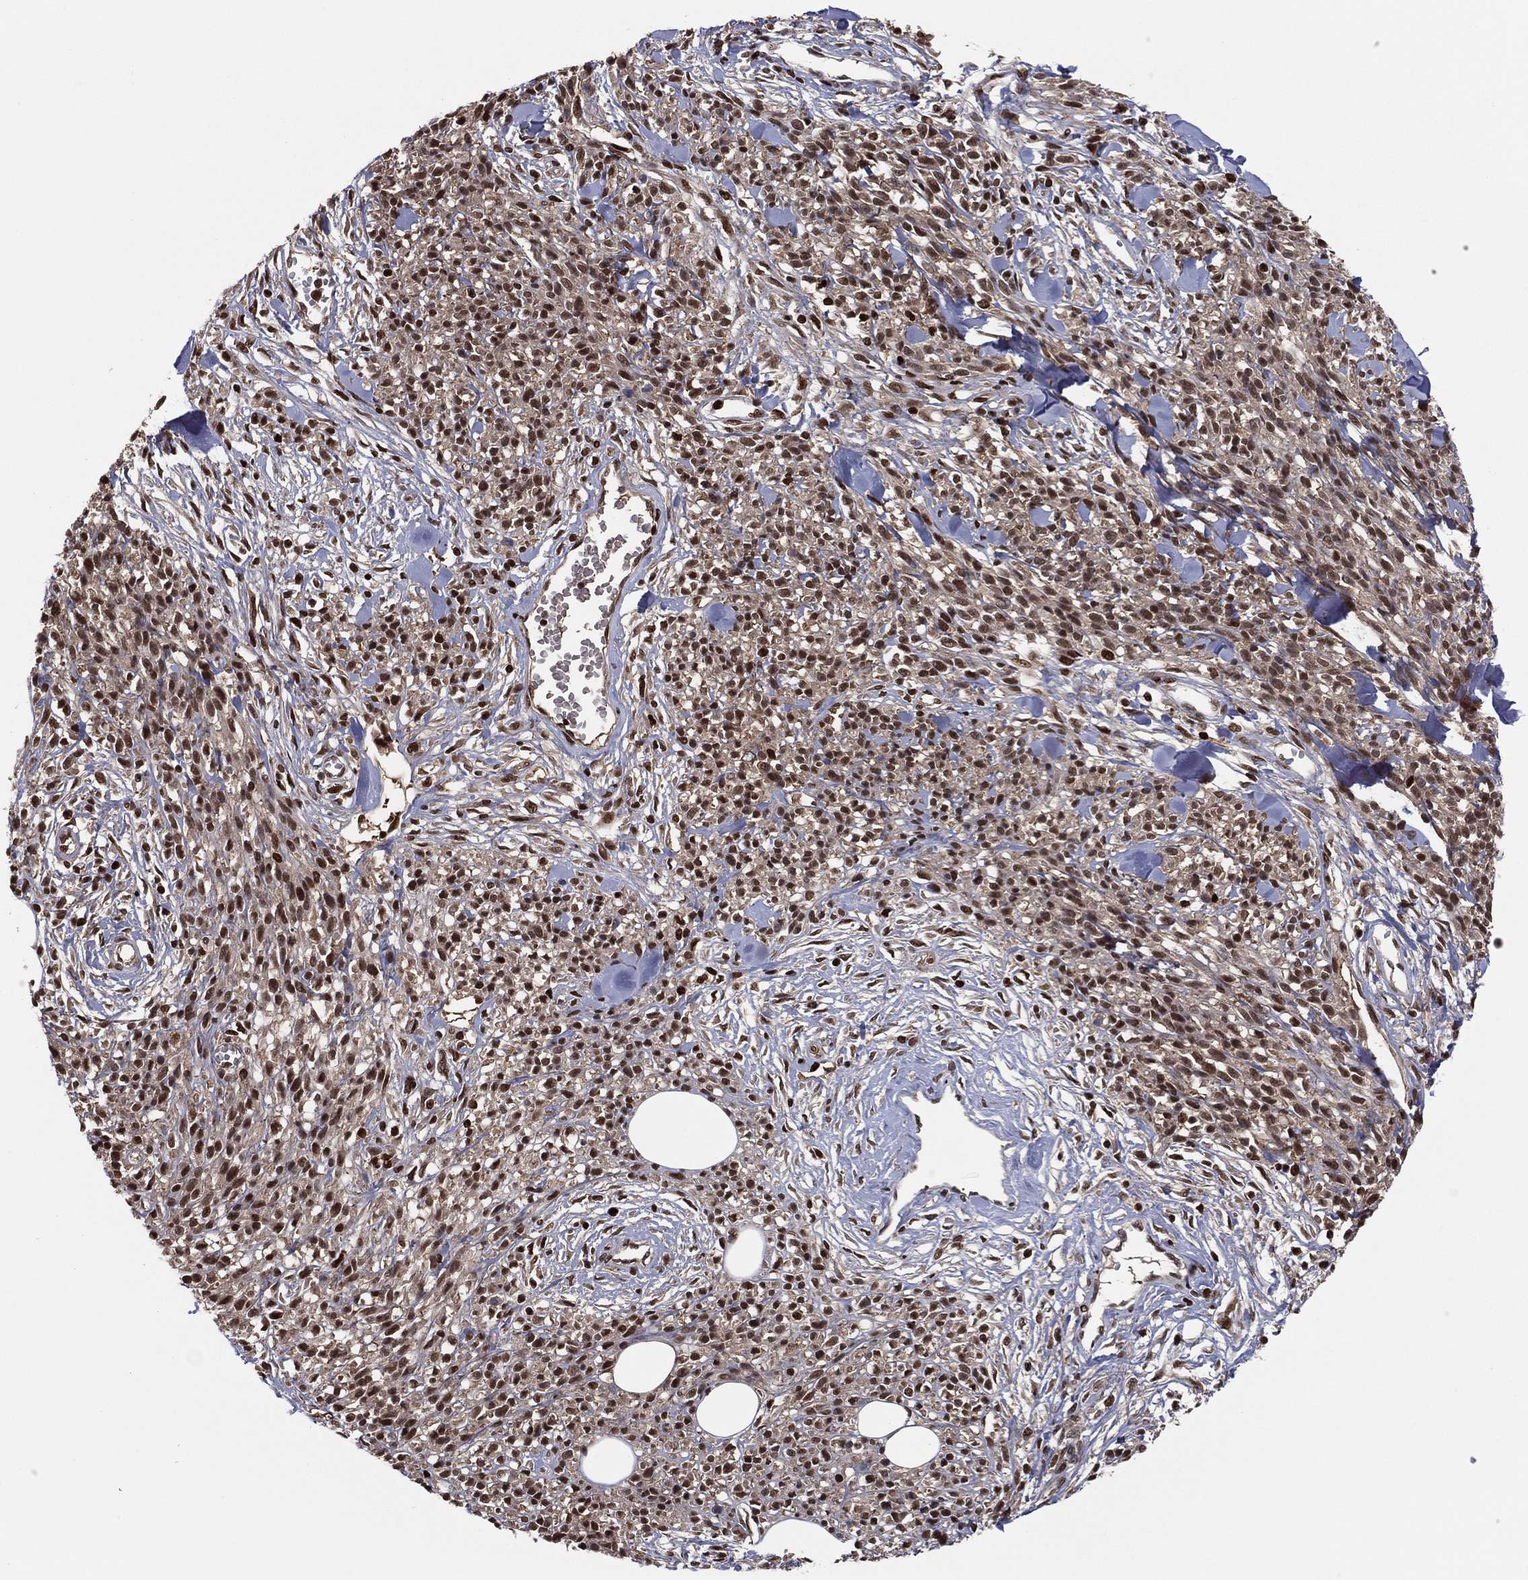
{"staining": {"intensity": "strong", "quantity": "25%-75%", "location": "nuclear"}, "tissue": "melanoma", "cell_type": "Tumor cells", "image_type": "cancer", "snomed": [{"axis": "morphology", "description": "Malignant melanoma, NOS"}, {"axis": "topography", "description": "Skin"}, {"axis": "topography", "description": "Skin of trunk"}], "caption": "Strong nuclear positivity is present in approximately 25%-75% of tumor cells in melanoma.", "gene": "PSMA1", "patient": {"sex": "male", "age": 74}}